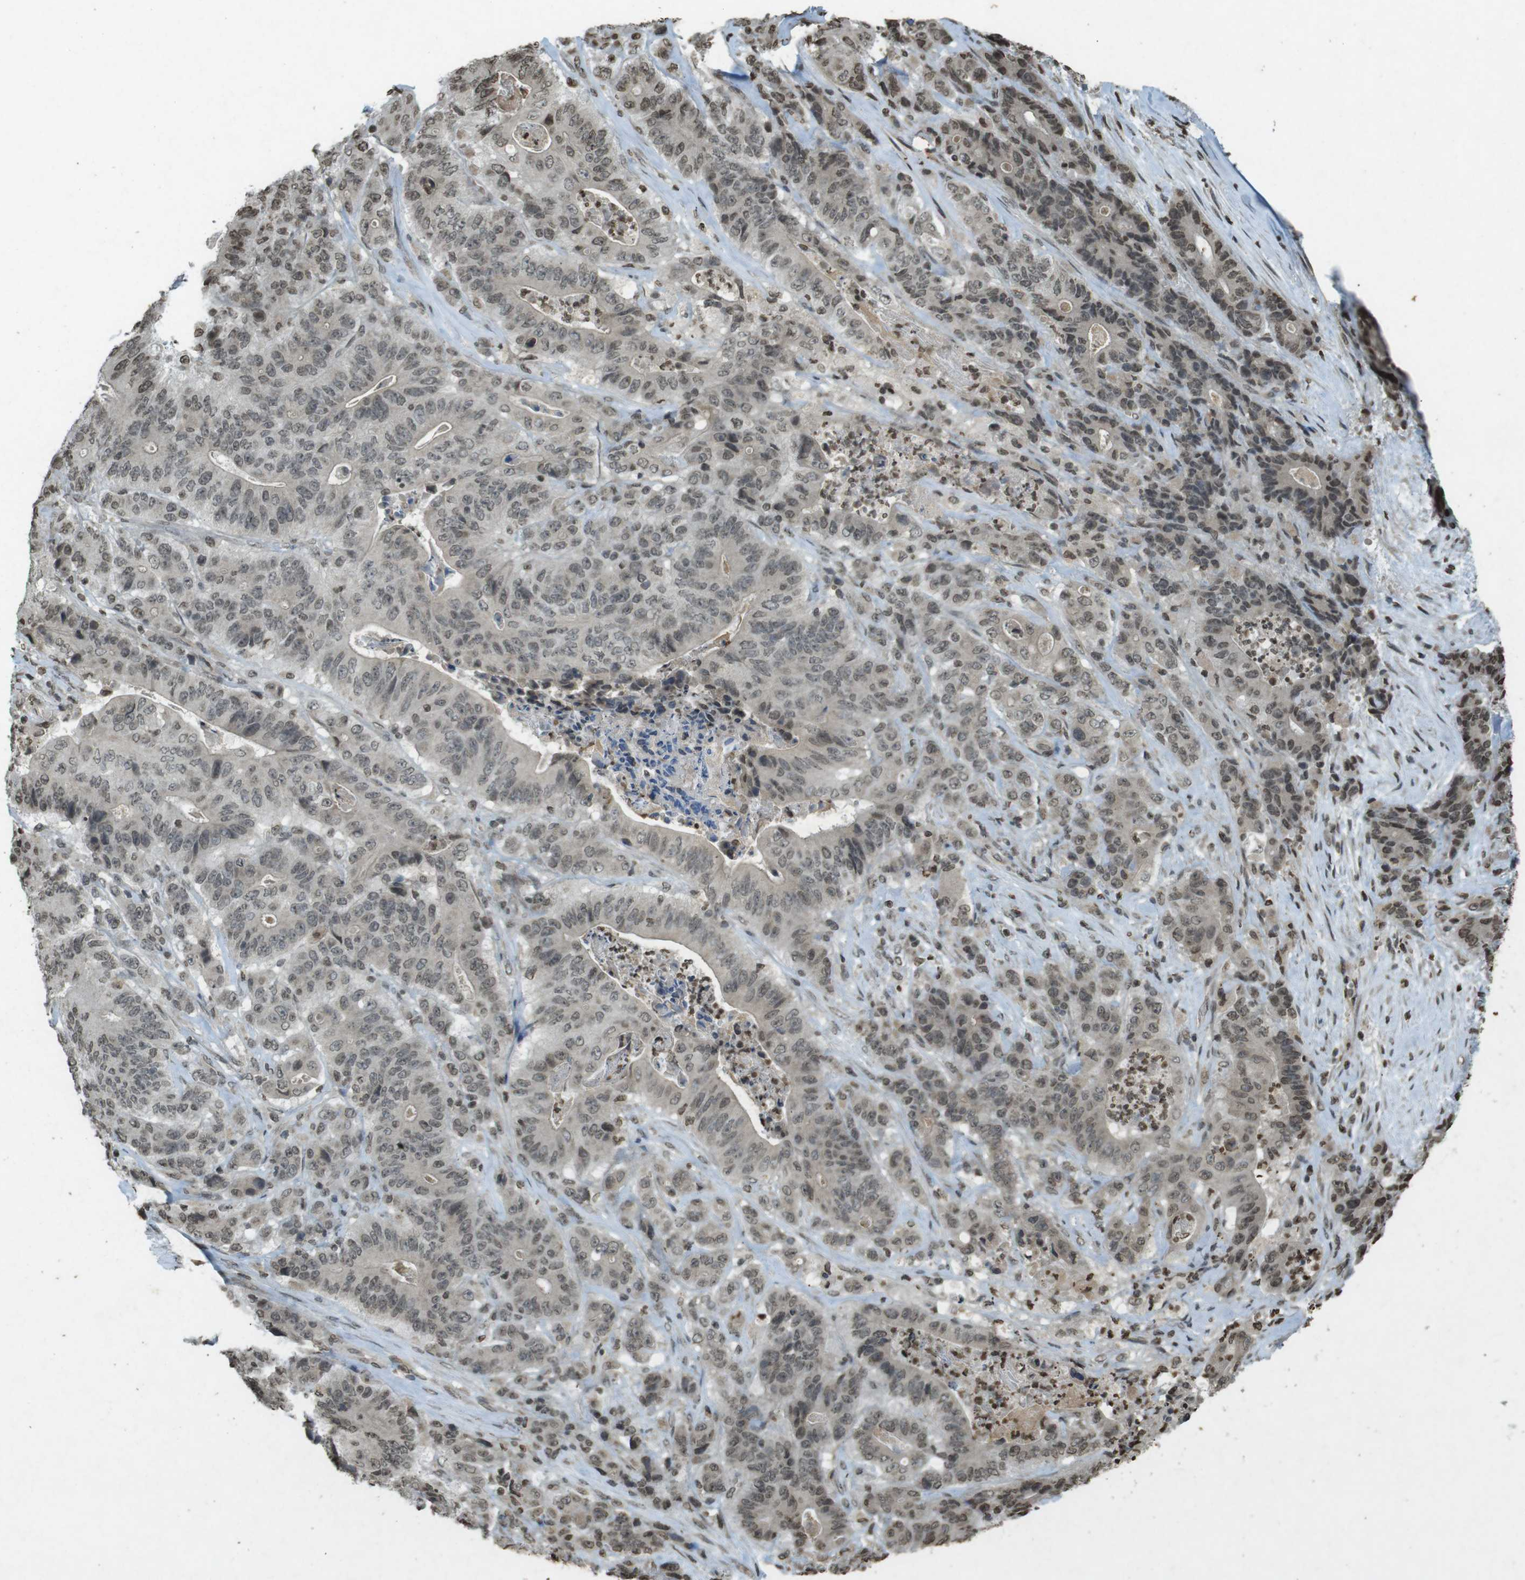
{"staining": {"intensity": "weak", "quantity": ">75%", "location": "nuclear"}, "tissue": "stomach cancer", "cell_type": "Tumor cells", "image_type": "cancer", "snomed": [{"axis": "morphology", "description": "Adenocarcinoma, NOS"}, {"axis": "topography", "description": "Stomach"}], "caption": "Immunohistochemical staining of stomach cancer (adenocarcinoma) shows weak nuclear protein expression in approximately >75% of tumor cells.", "gene": "ORC4", "patient": {"sex": "female", "age": 73}}